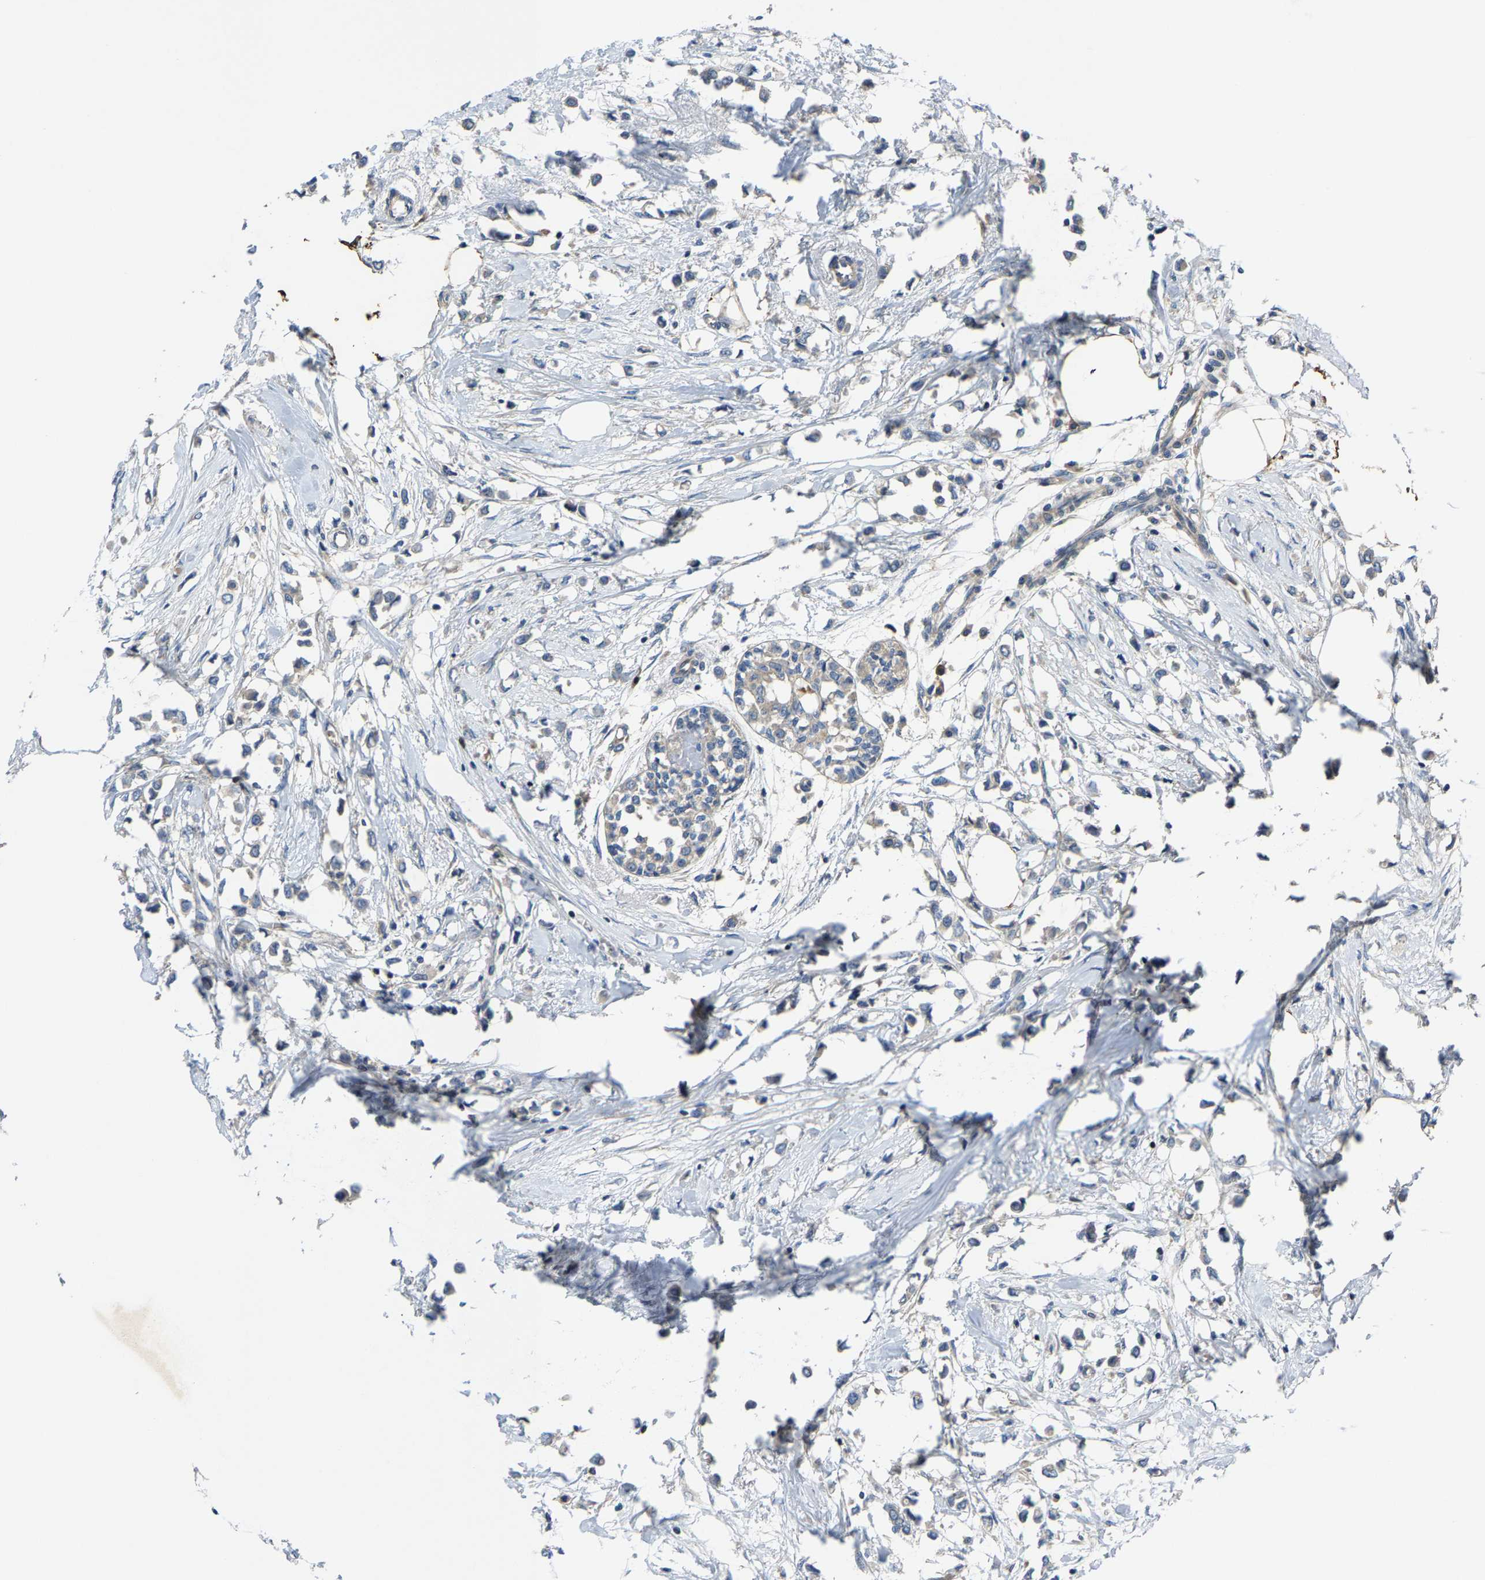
{"staining": {"intensity": "negative", "quantity": "none", "location": "none"}, "tissue": "breast cancer", "cell_type": "Tumor cells", "image_type": "cancer", "snomed": [{"axis": "morphology", "description": "Lobular carcinoma"}, {"axis": "topography", "description": "Breast"}], "caption": "Tumor cells show no significant staining in breast cancer (lobular carcinoma). The staining was performed using DAB (3,3'-diaminobenzidine) to visualize the protein expression in brown, while the nuclei were stained in blue with hematoxylin (Magnification: 20x).", "gene": "AGBL3", "patient": {"sex": "female", "age": 51}}